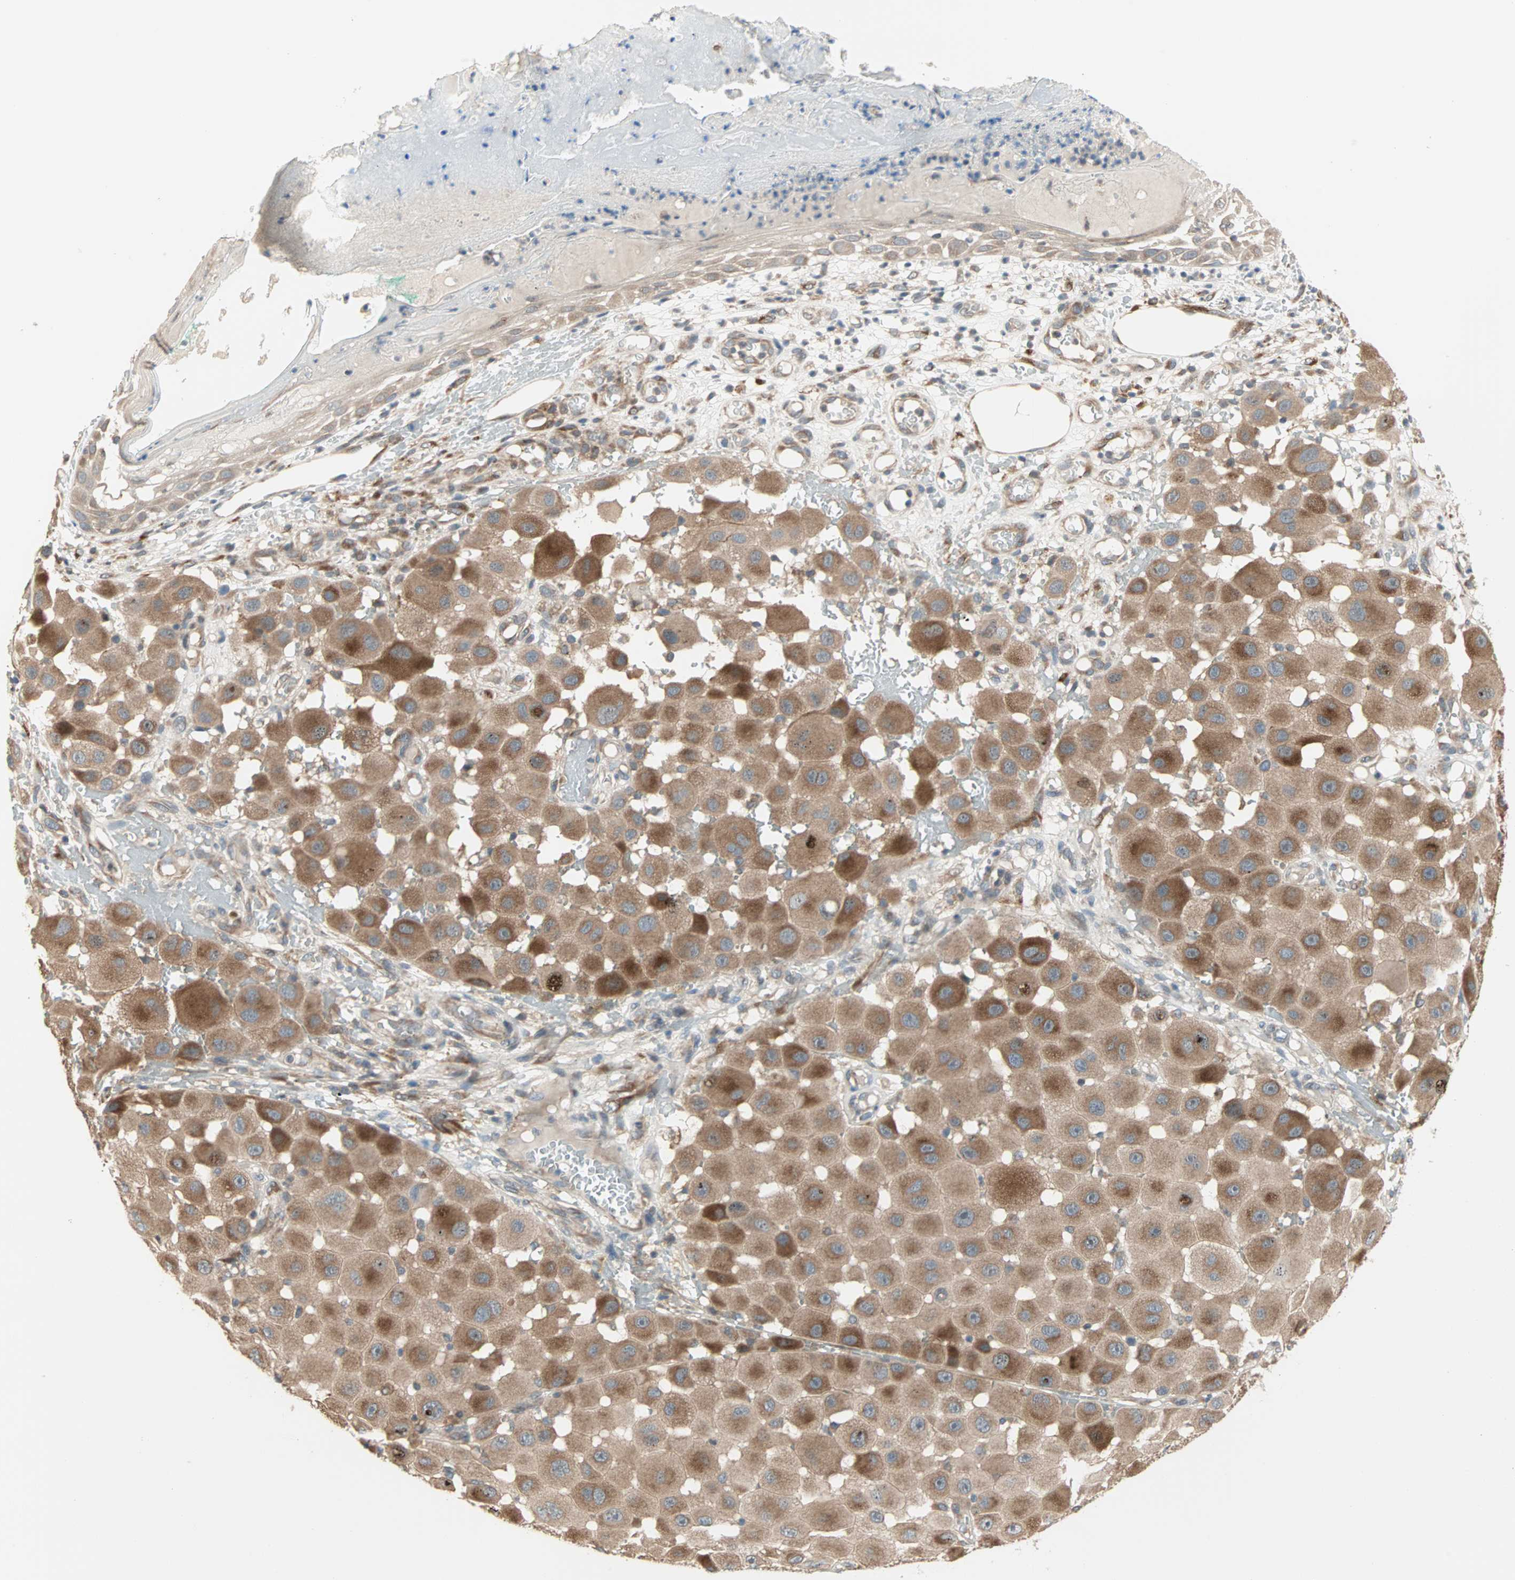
{"staining": {"intensity": "strong", "quantity": ">75%", "location": "cytoplasmic/membranous"}, "tissue": "melanoma", "cell_type": "Tumor cells", "image_type": "cancer", "snomed": [{"axis": "morphology", "description": "Malignant melanoma, NOS"}, {"axis": "topography", "description": "Skin"}], "caption": "The micrograph displays staining of malignant melanoma, revealing strong cytoplasmic/membranous protein positivity (brown color) within tumor cells. (DAB IHC with brightfield microscopy, high magnification).", "gene": "SAR1A", "patient": {"sex": "female", "age": 81}}